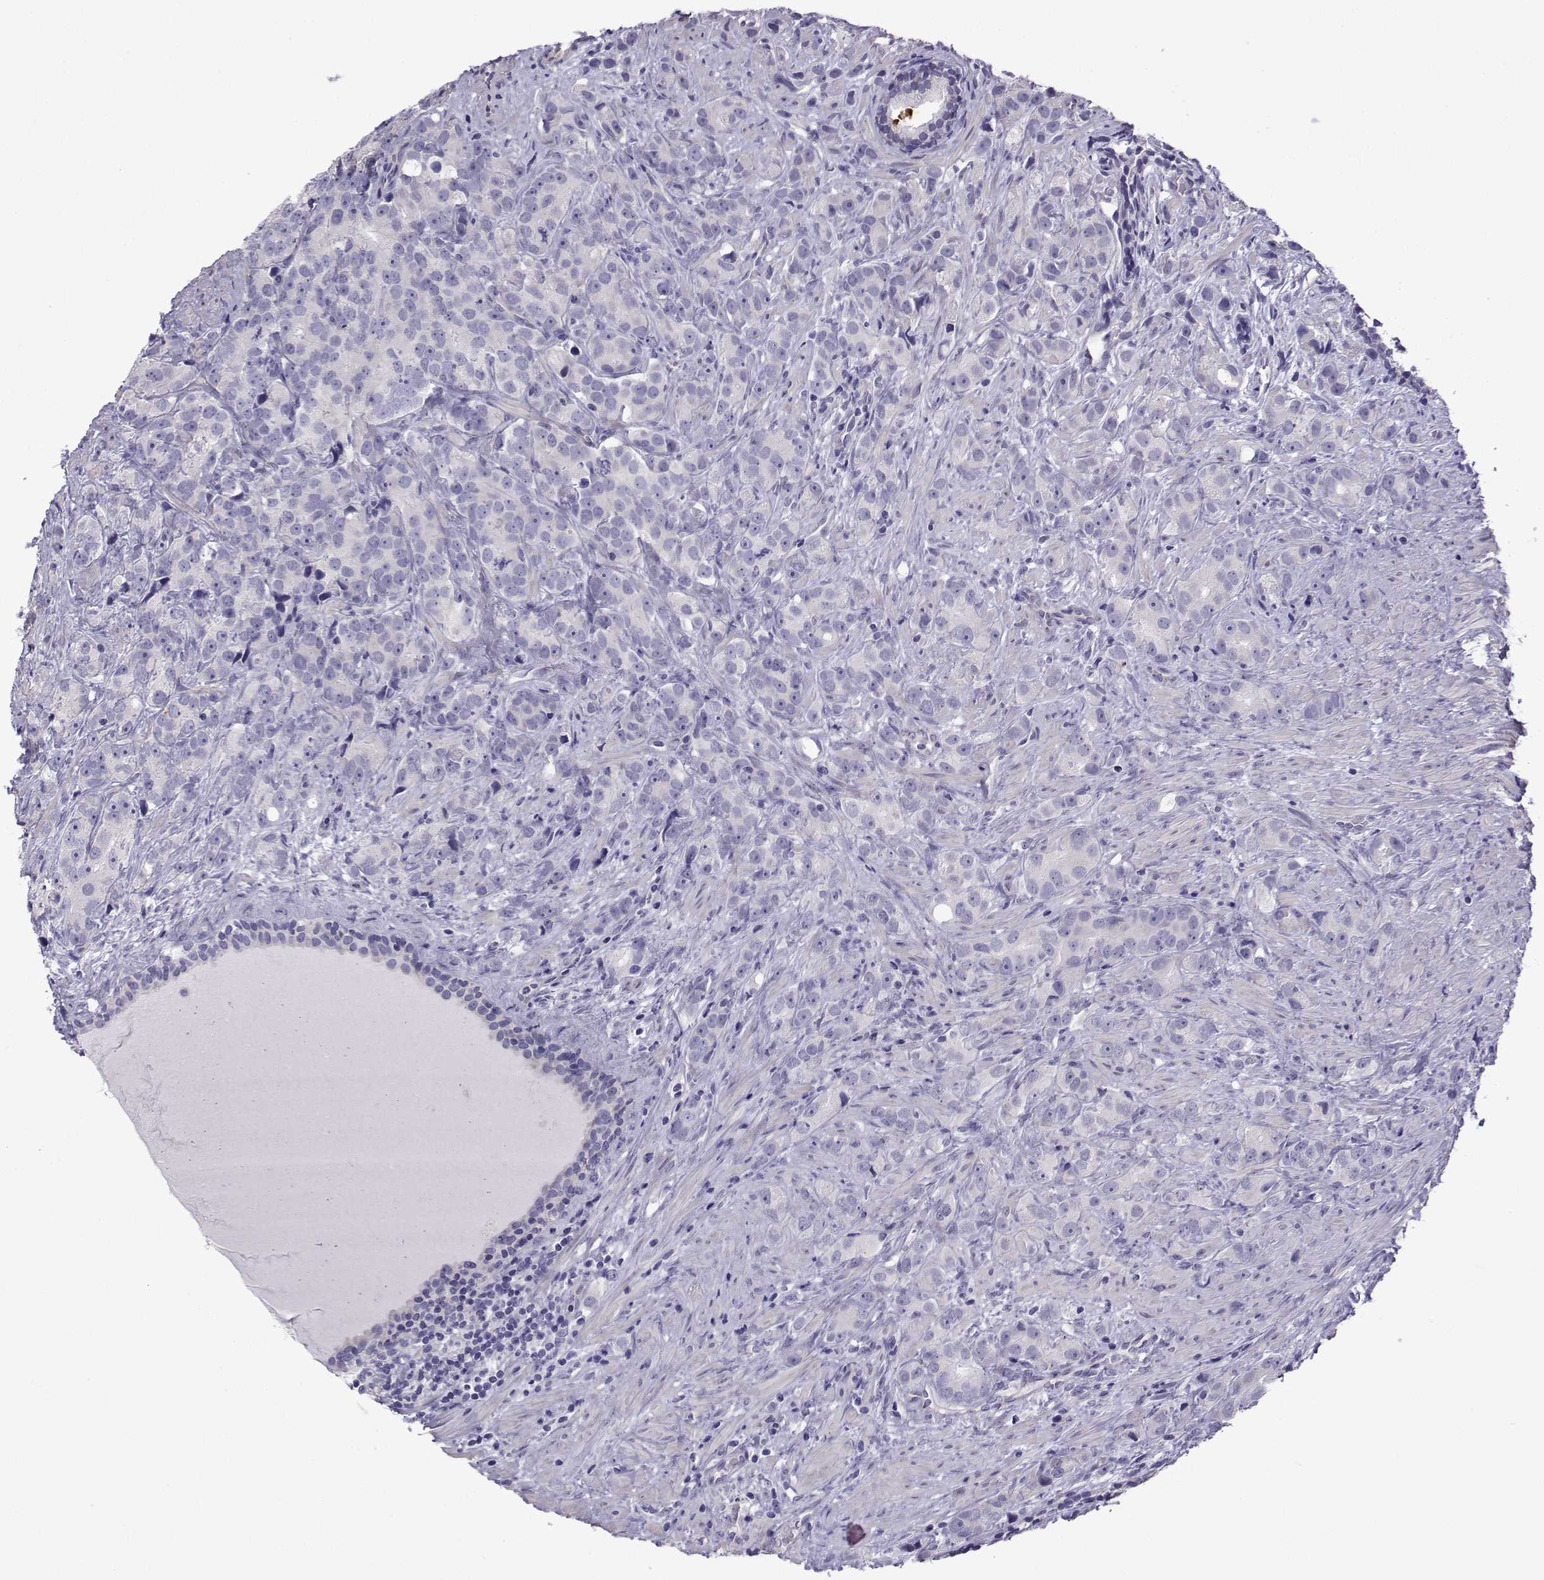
{"staining": {"intensity": "negative", "quantity": "none", "location": "none"}, "tissue": "prostate cancer", "cell_type": "Tumor cells", "image_type": "cancer", "snomed": [{"axis": "morphology", "description": "Adenocarcinoma, High grade"}, {"axis": "topography", "description": "Prostate"}], "caption": "This is an immunohistochemistry (IHC) micrograph of human high-grade adenocarcinoma (prostate). There is no expression in tumor cells.", "gene": "CFAP70", "patient": {"sex": "male", "age": 90}}